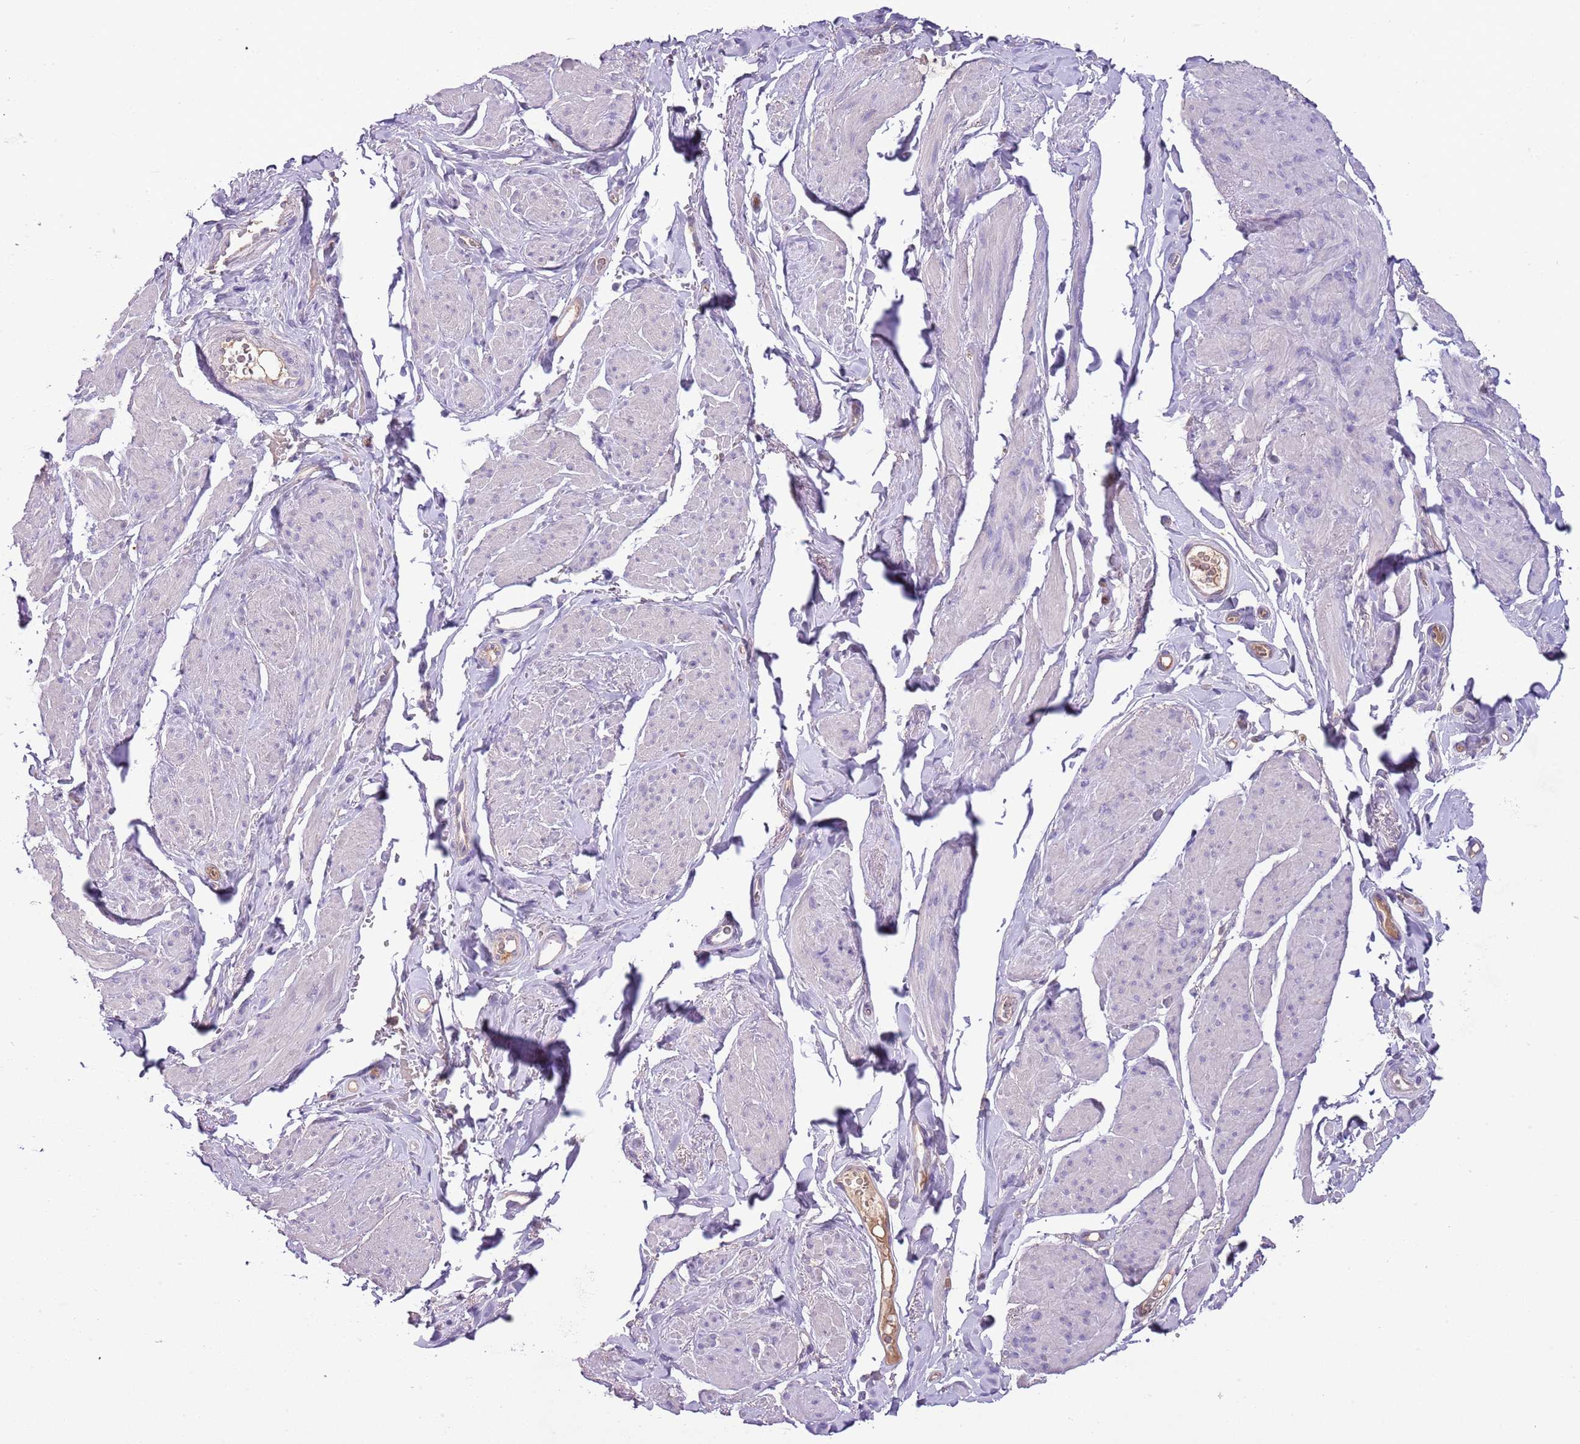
{"staining": {"intensity": "weak", "quantity": "<25%", "location": "cytoplasmic/membranous"}, "tissue": "smooth muscle", "cell_type": "Smooth muscle cells", "image_type": "normal", "snomed": [{"axis": "morphology", "description": "Normal tissue, NOS"}, {"axis": "topography", "description": "Smooth muscle"}, {"axis": "topography", "description": "Peripheral nerve tissue"}], "caption": "Micrograph shows no protein expression in smooth muscle cells of normal smooth muscle.", "gene": "HES3", "patient": {"sex": "male", "age": 69}}